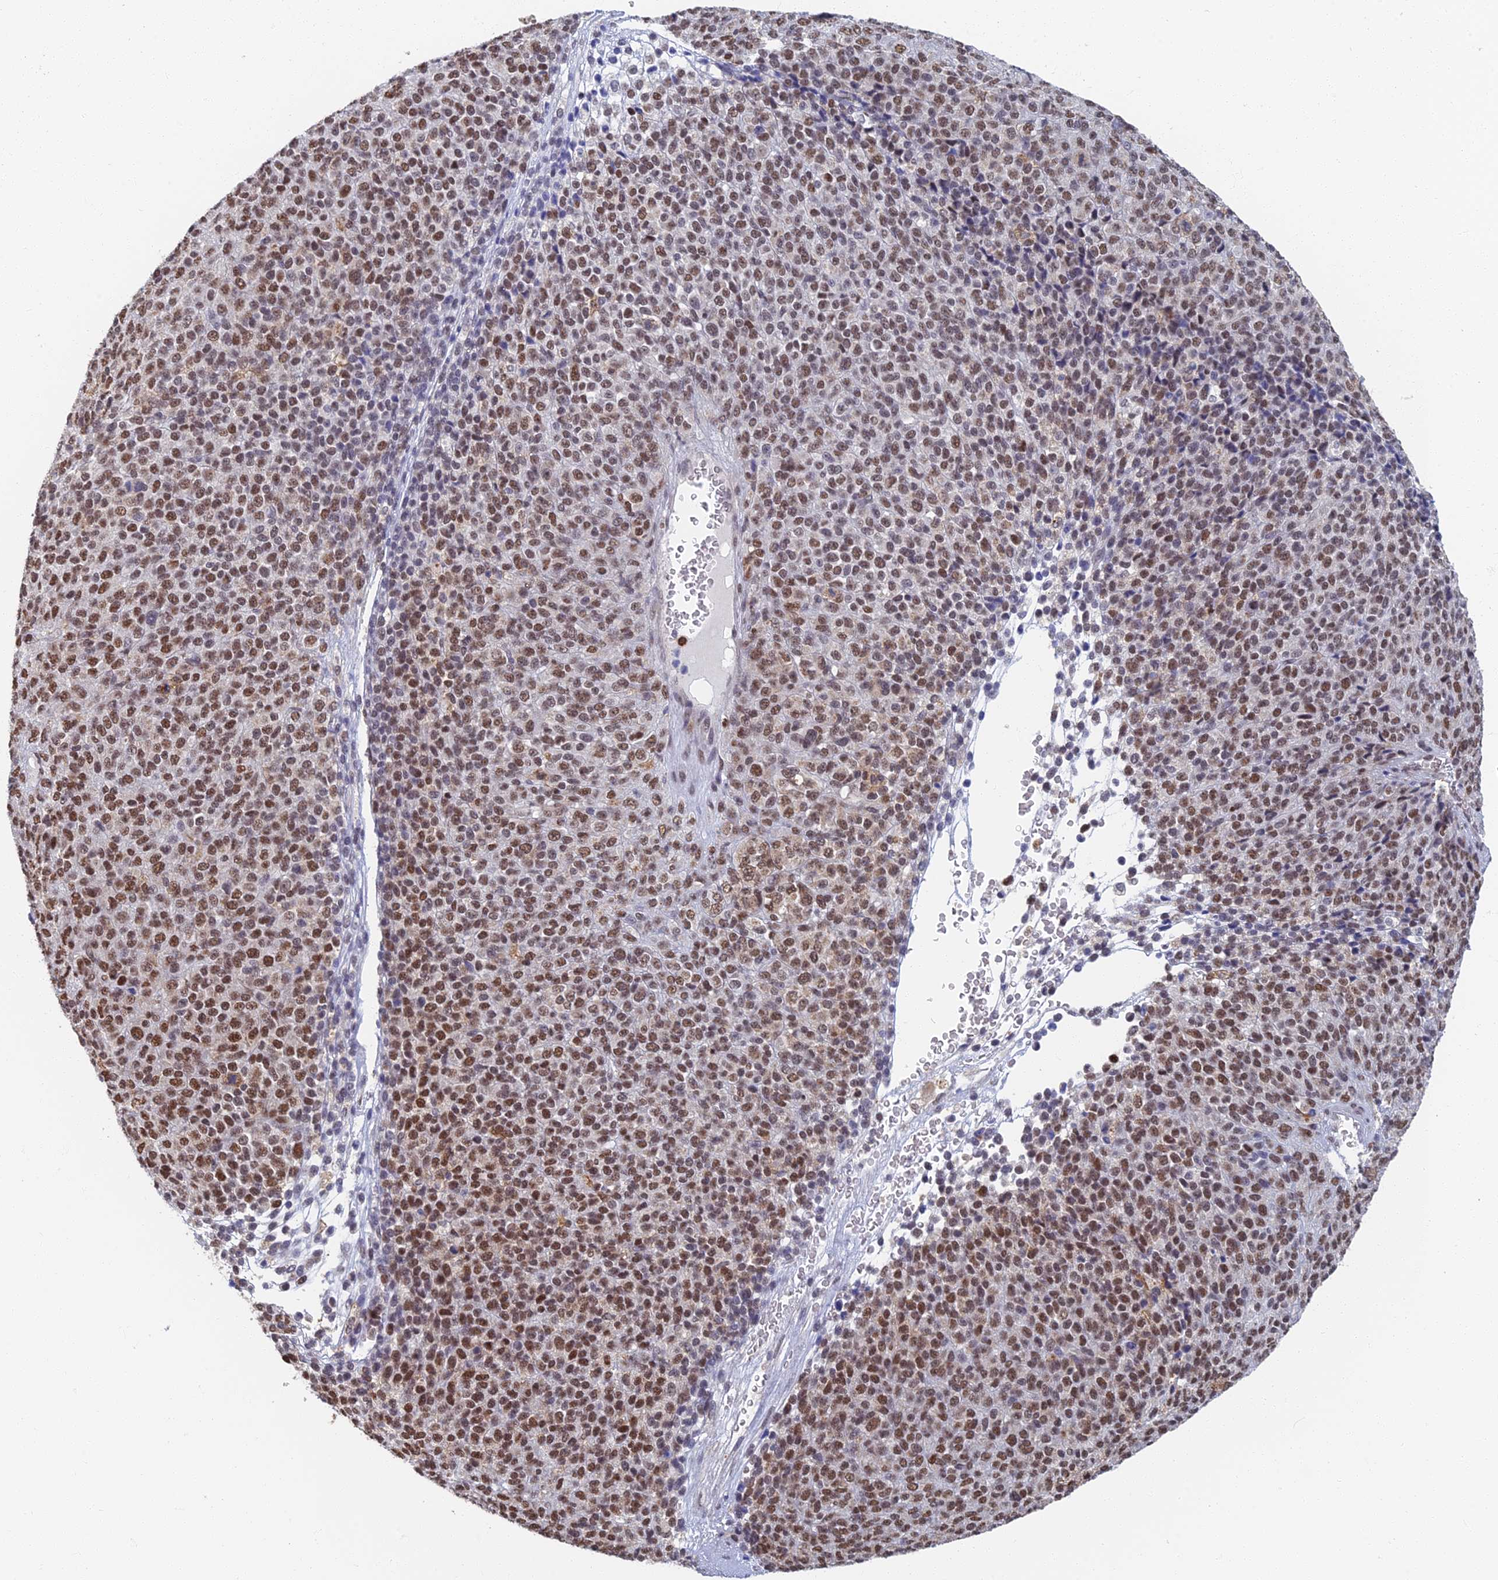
{"staining": {"intensity": "moderate", "quantity": ">75%", "location": "nuclear"}, "tissue": "melanoma", "cell_type": "Tumor cells", "image_type": "cancer", "snomed": [{"axis": "morphology", "description": "Malignant melanoma, Metastatic site"}, {"axis": "topography", "description": "Brain"}], "caption": "A high-resolution photomicrograph shows immunohistochemistry (IHC) staining of malignant melanoma (metastatic site), which reveals moderate nuclear expression in approximately >75% of tumor cells. The protein of interest is shown in brown color, while the nuclei are stained blue.", "gene": "GPATCH1", "patient": {"sex": "female", "age": 56}}